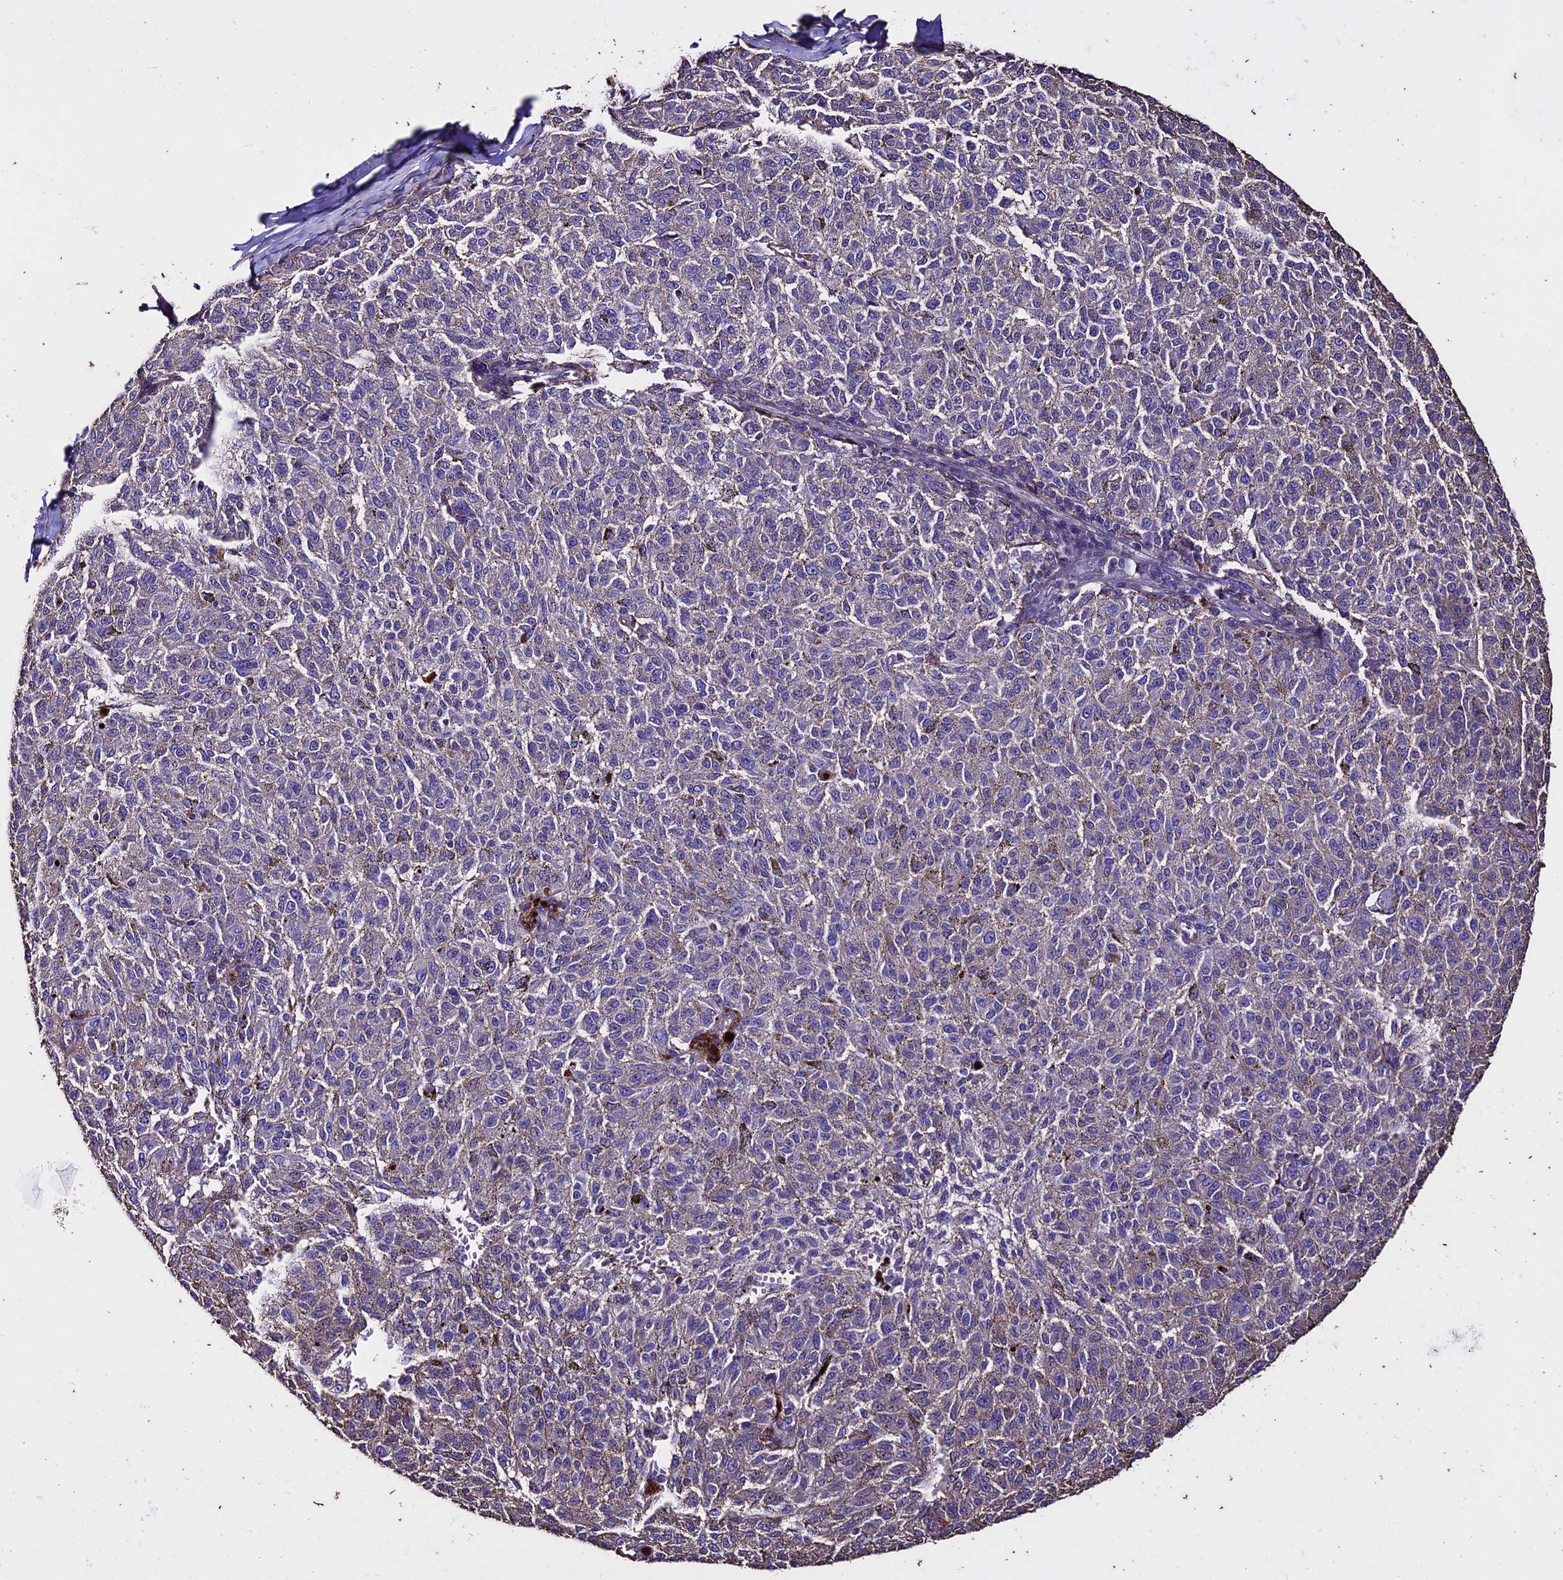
{"staining": {"intensity": "negative", "quantity": "none", "location": "none"}, "tissue": "melanoma", "cell_type": "Tumor cells", "image_type": "cancer", "snomed": [{"axis": "morphology", "description": "Malignant melanoma, NOS"}, {"axis": "topography", "description": "Skin"}], "caption": "Tumor cells show no significant staining in melanoma.", "gene": "USB1", "patient": {"sex": "female", "age": 72}}